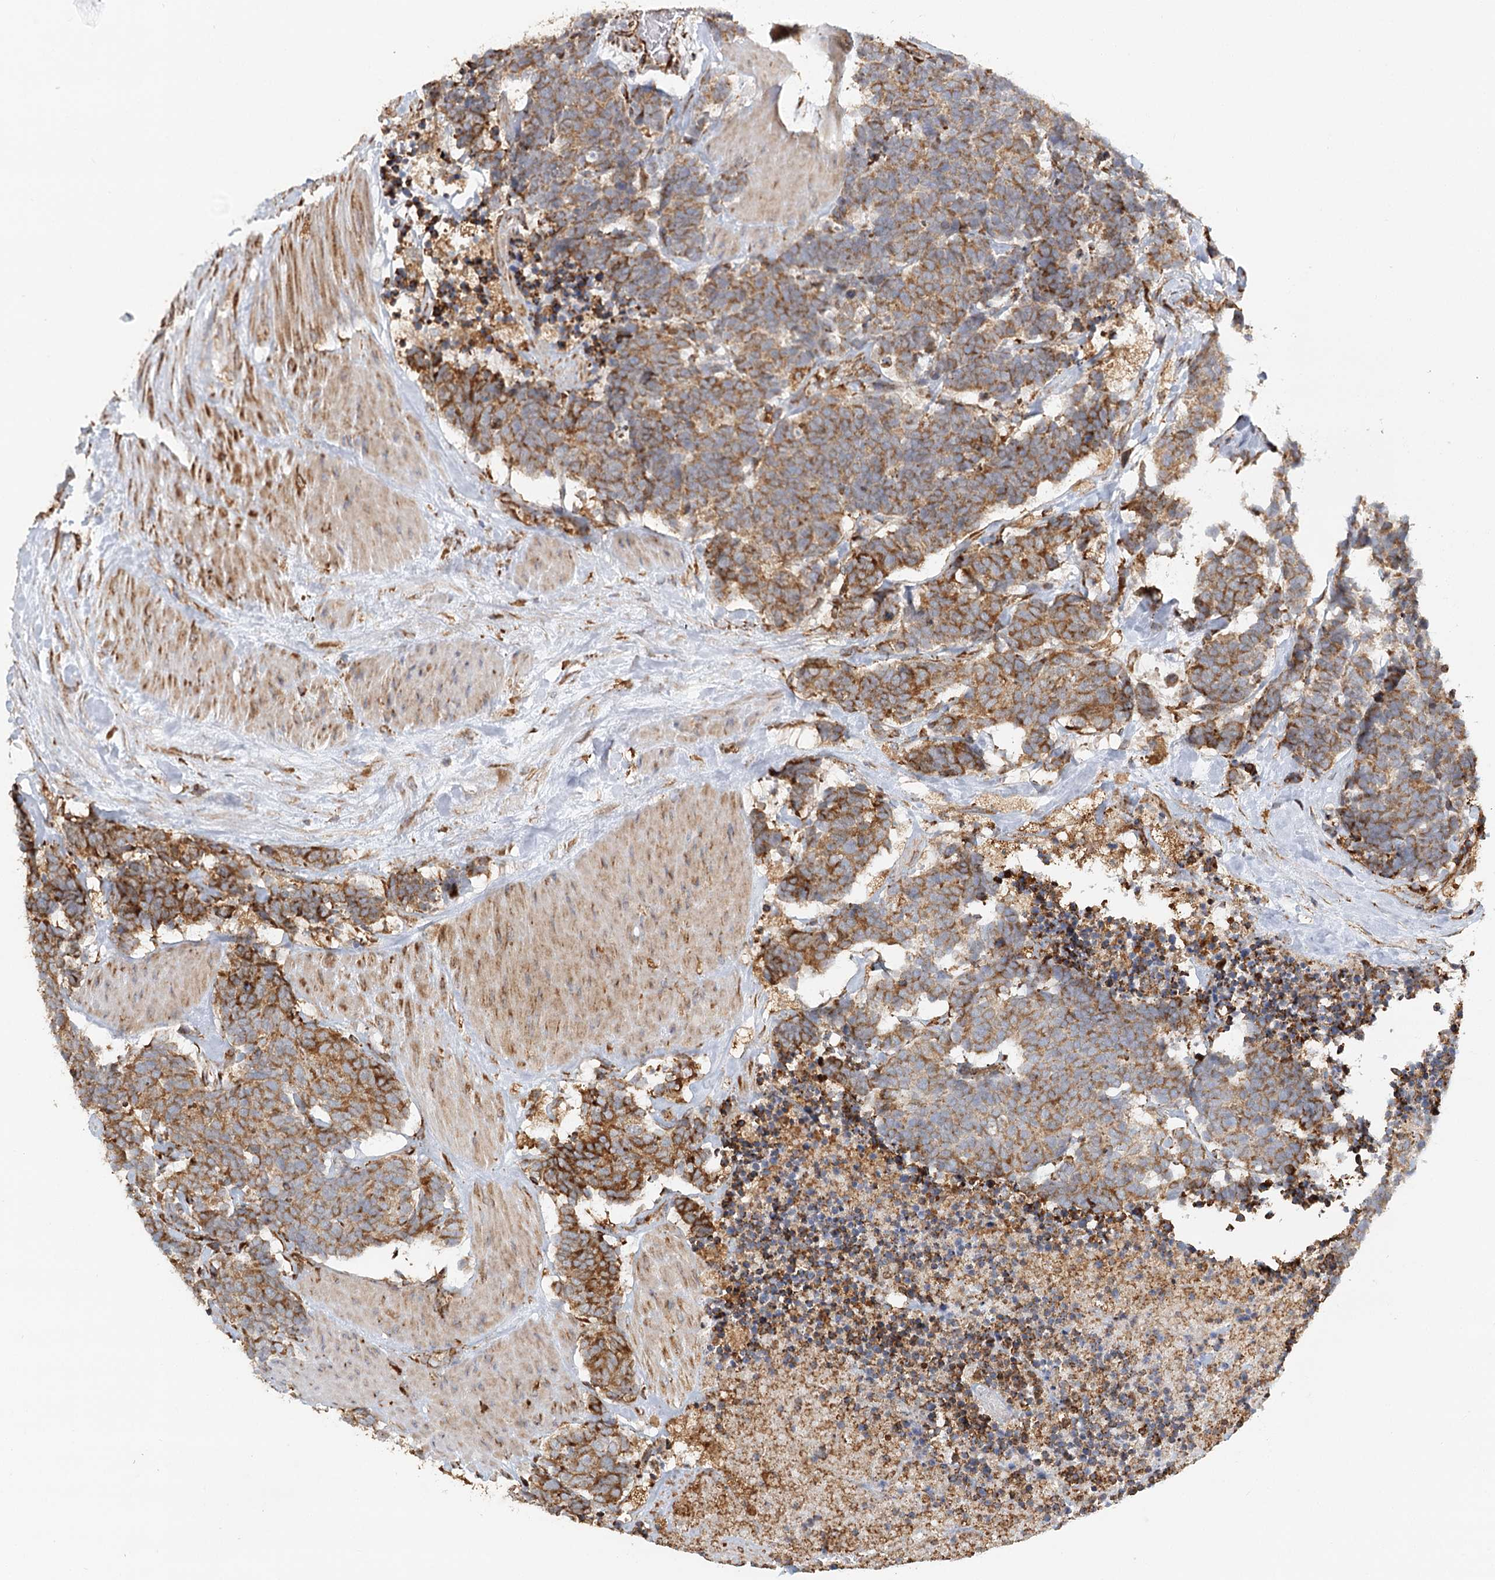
{"staining": {"intensity": "moderate", "quantity": ">75%", "location": "cytoplasmic/membranous"}, "tissue": "carcinoid", "cell_type": "Tumor cells", "image_type": "cancer", "snomed": [{"axis": "morphology", "description": "Carcinoma, NOS"}, {"axis": "morphology", "description": "Carcinoid, malignant, NOS"}, {"axis": "topography", "description": "Urinary bladder"}], "caption": "Carcinoid tissue exhibits moderate cytoplasmic/membranous staining in about >75% of tumor cells The staining was performed using DAB to visualize the protein expression in brown, while the nuclei were stained in blue with hematoxylin (Magnification: 20x).", "gene": "TAS1R1", "patient": {"sex": "male", "age": 57}}